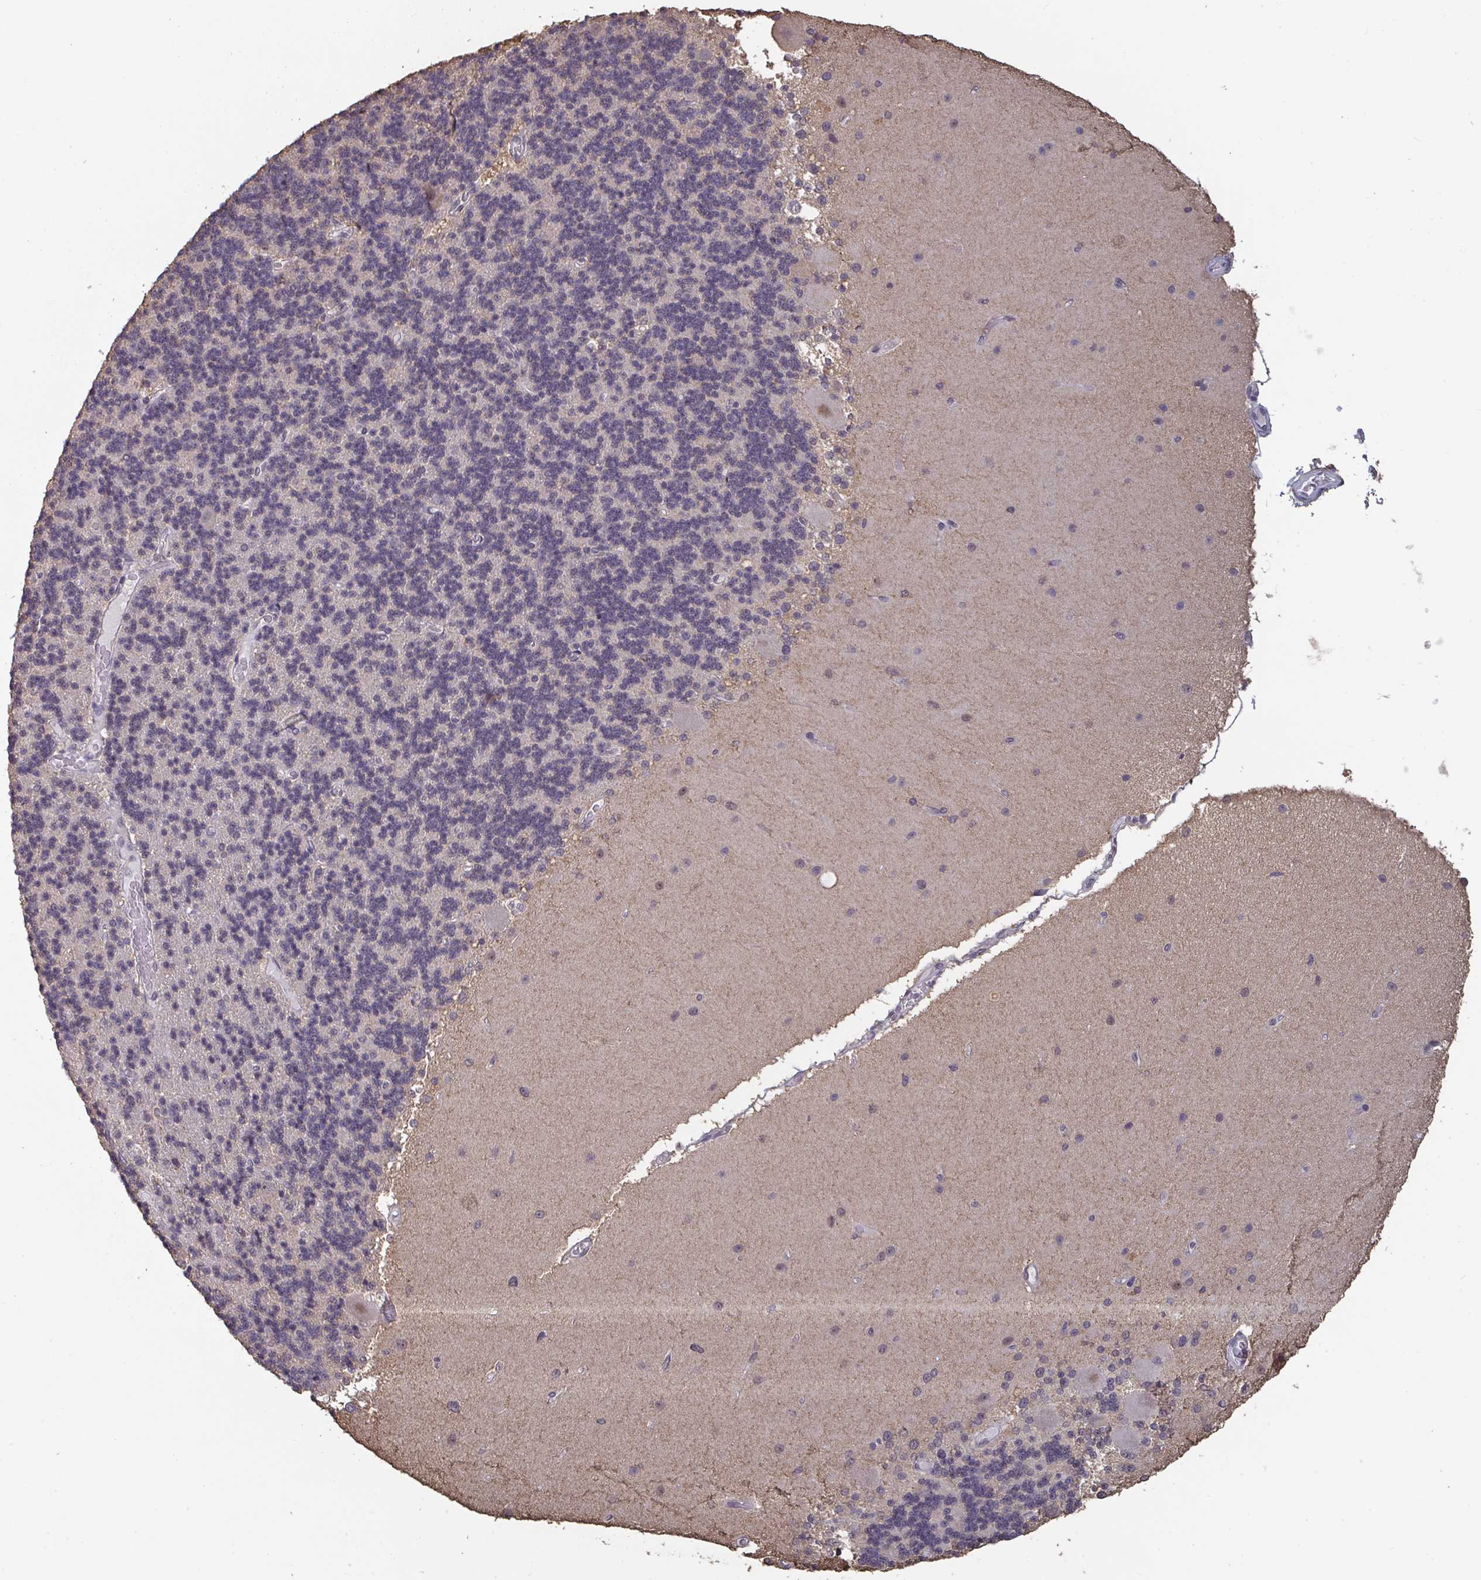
{"staining": {"intensity": "negative", "quantity": "none", "location": "none"}, "tissue": "cerebellum", "cell_type": "Cells in granular layer", "image_type": "normal", "snomed": [{"axis": "morphology", "description": "Normal tissue, NOS"}, {"axis": "topography", "description": "Cerebellum"}], "caption": "Human cerebellum stained for a protein using IHC shows no expression in cells in granular layer.", "gene": "LIX1", "patient": {"sex": "female", "age": 54}}